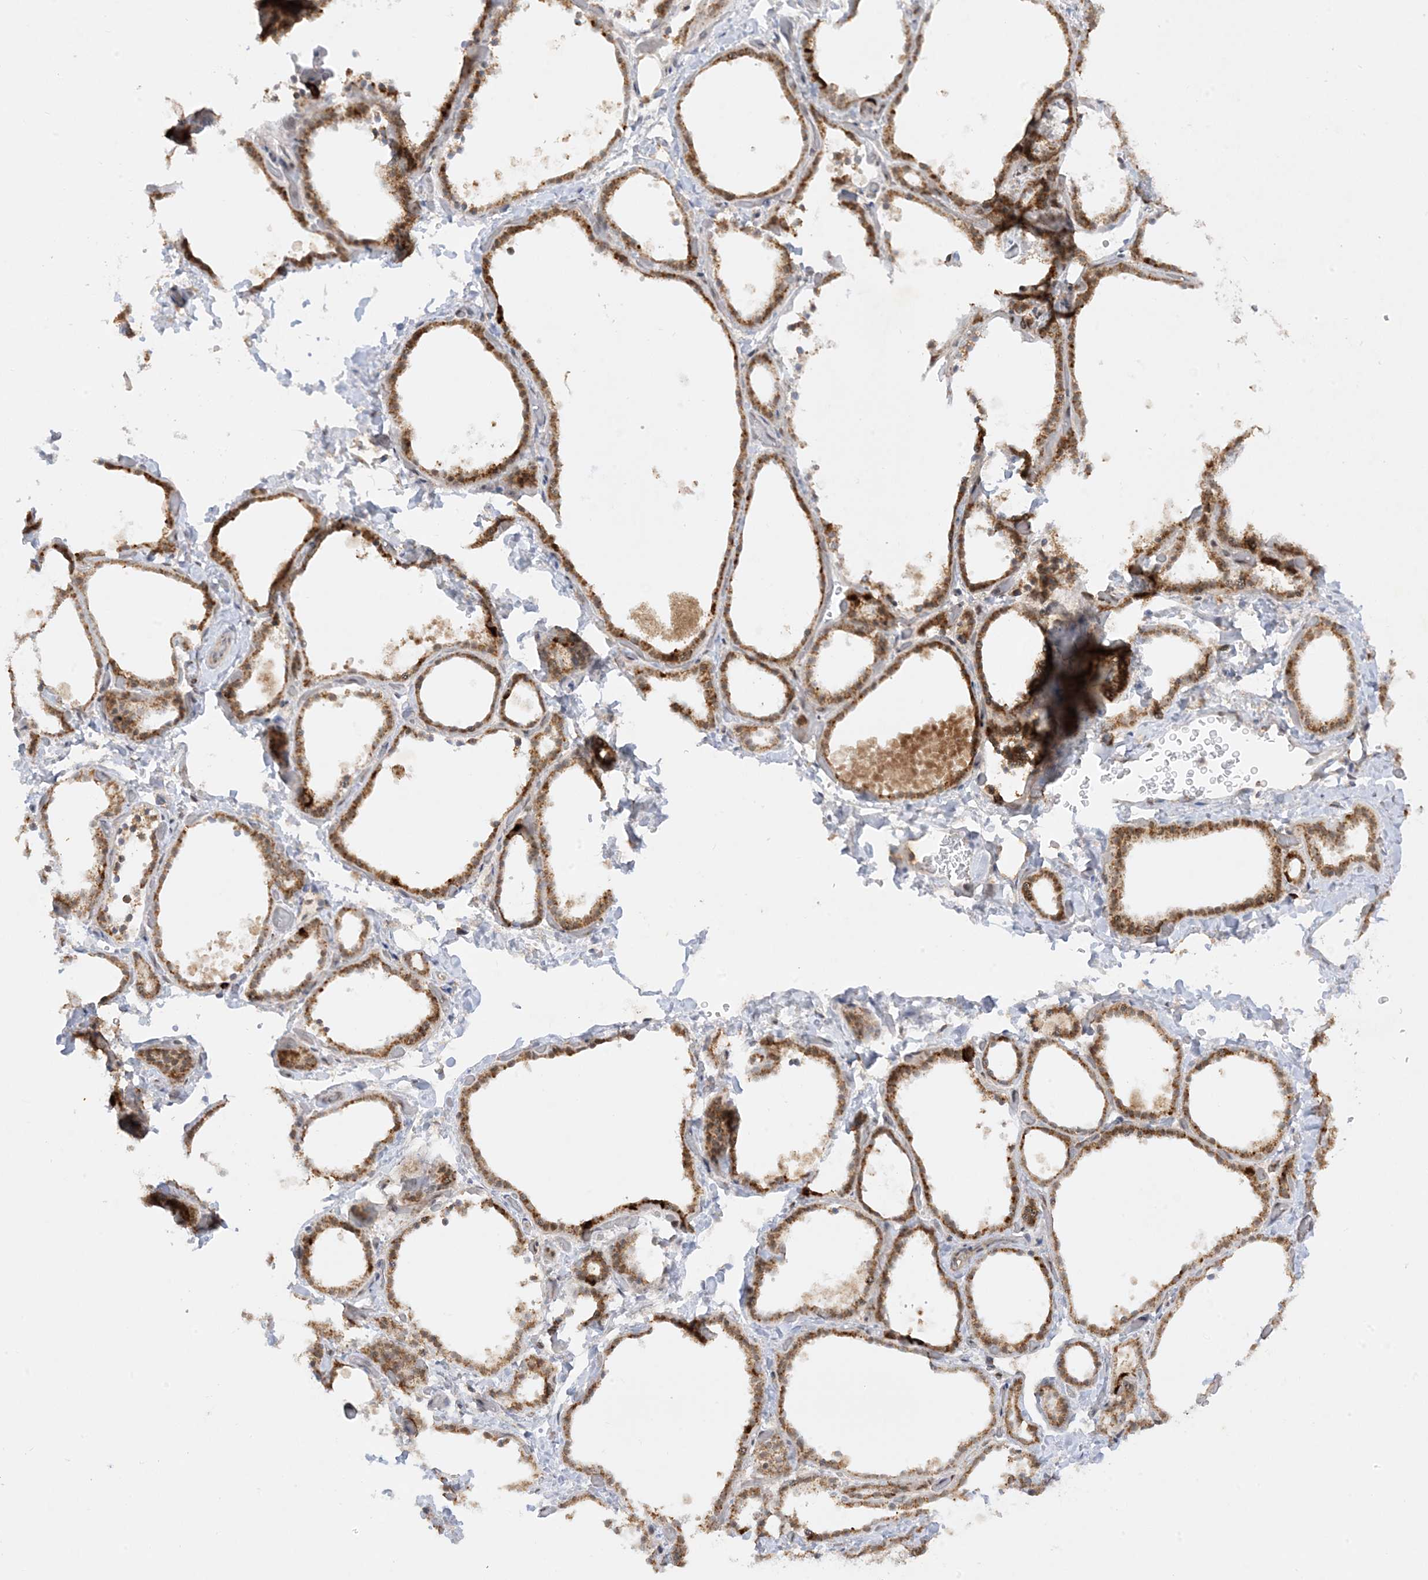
{"staining": {"intensity": "moderate", "quantity": ">75%", "location": "cytoplasmic/membranous"}, "tissue": "thyroid gland", "cell_type": "Glandular cells", "image_type": "normal", "snomed": [{"axis": "morphology", "description": "Normal tissue, NOS"}, {"axis": "topography", "description": "Thyroid gland"}], "caption": "Glandular cells display medium levels of moderate cytoplasmic/membranous staining in about >75% of cells in unremarkable thyroid gland. (DAB IHC, brown staining for protein, blue staining for nuclei).", "gene": "NDUFAF3", "patient": {"sex": "female", "age": 44}}